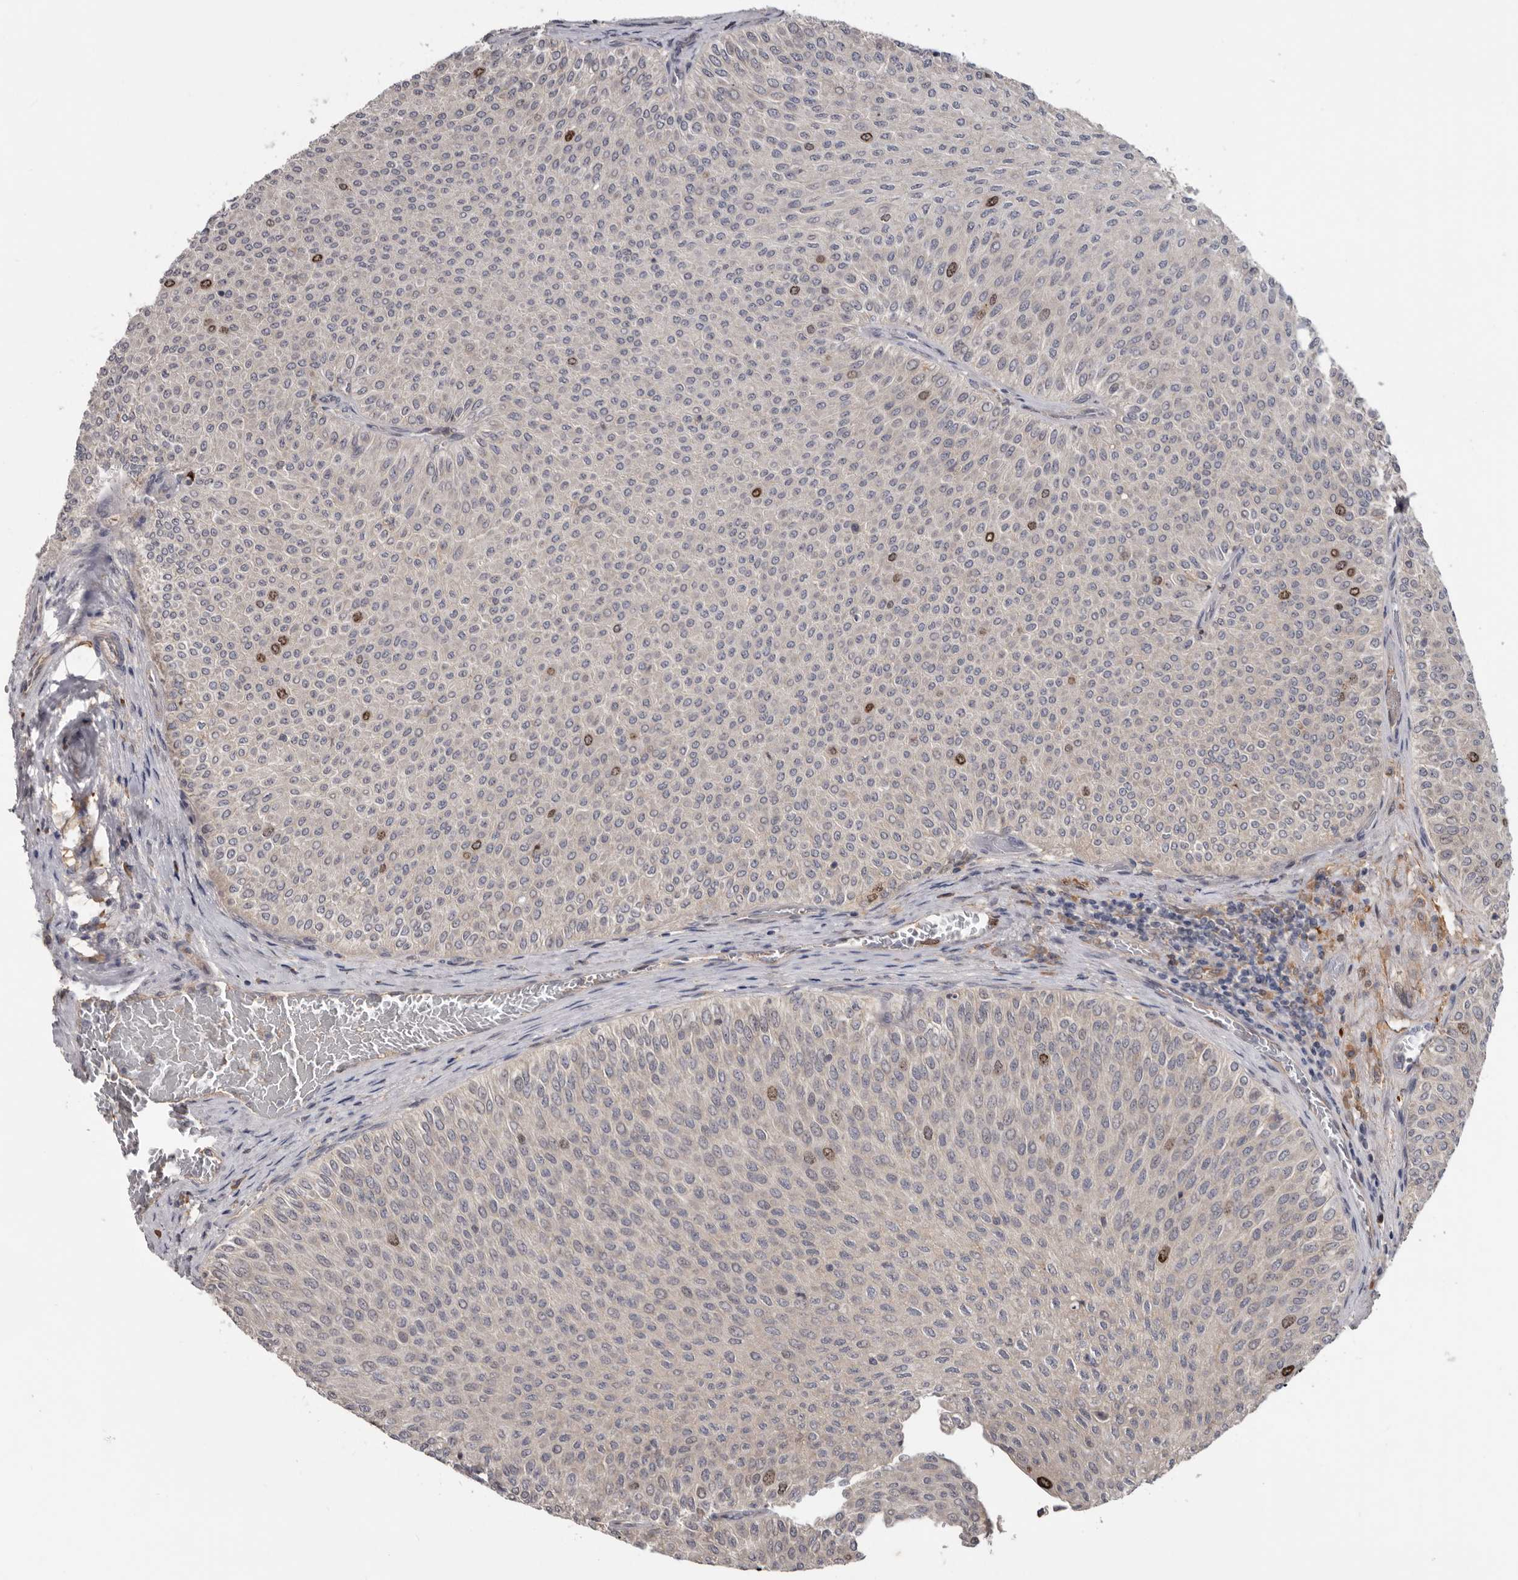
{"staining": {"intensity": "moderate", "quantity": "<25%", "location": "nuclear"}, "tissue": "urothelial cancer", "cell_type": "Tumor cells", "image_type": "cancer", "snomed": [{"axis": "morphology", "description": "Urothelial carcinoma, Low grade"}, {"axis": "topography", "description": "Urinary bladder"}], "caption": "IHC histopathology image of neoplastic tissue: human urothelial cancer stained using IHC demonstrates low levels of moderate protein expression localized specifically in the nuclear of tumor cells, appearing as a nuclear brown color.", "gene": "CDCA8", "patient": {"sex": "male", "age": 78}}